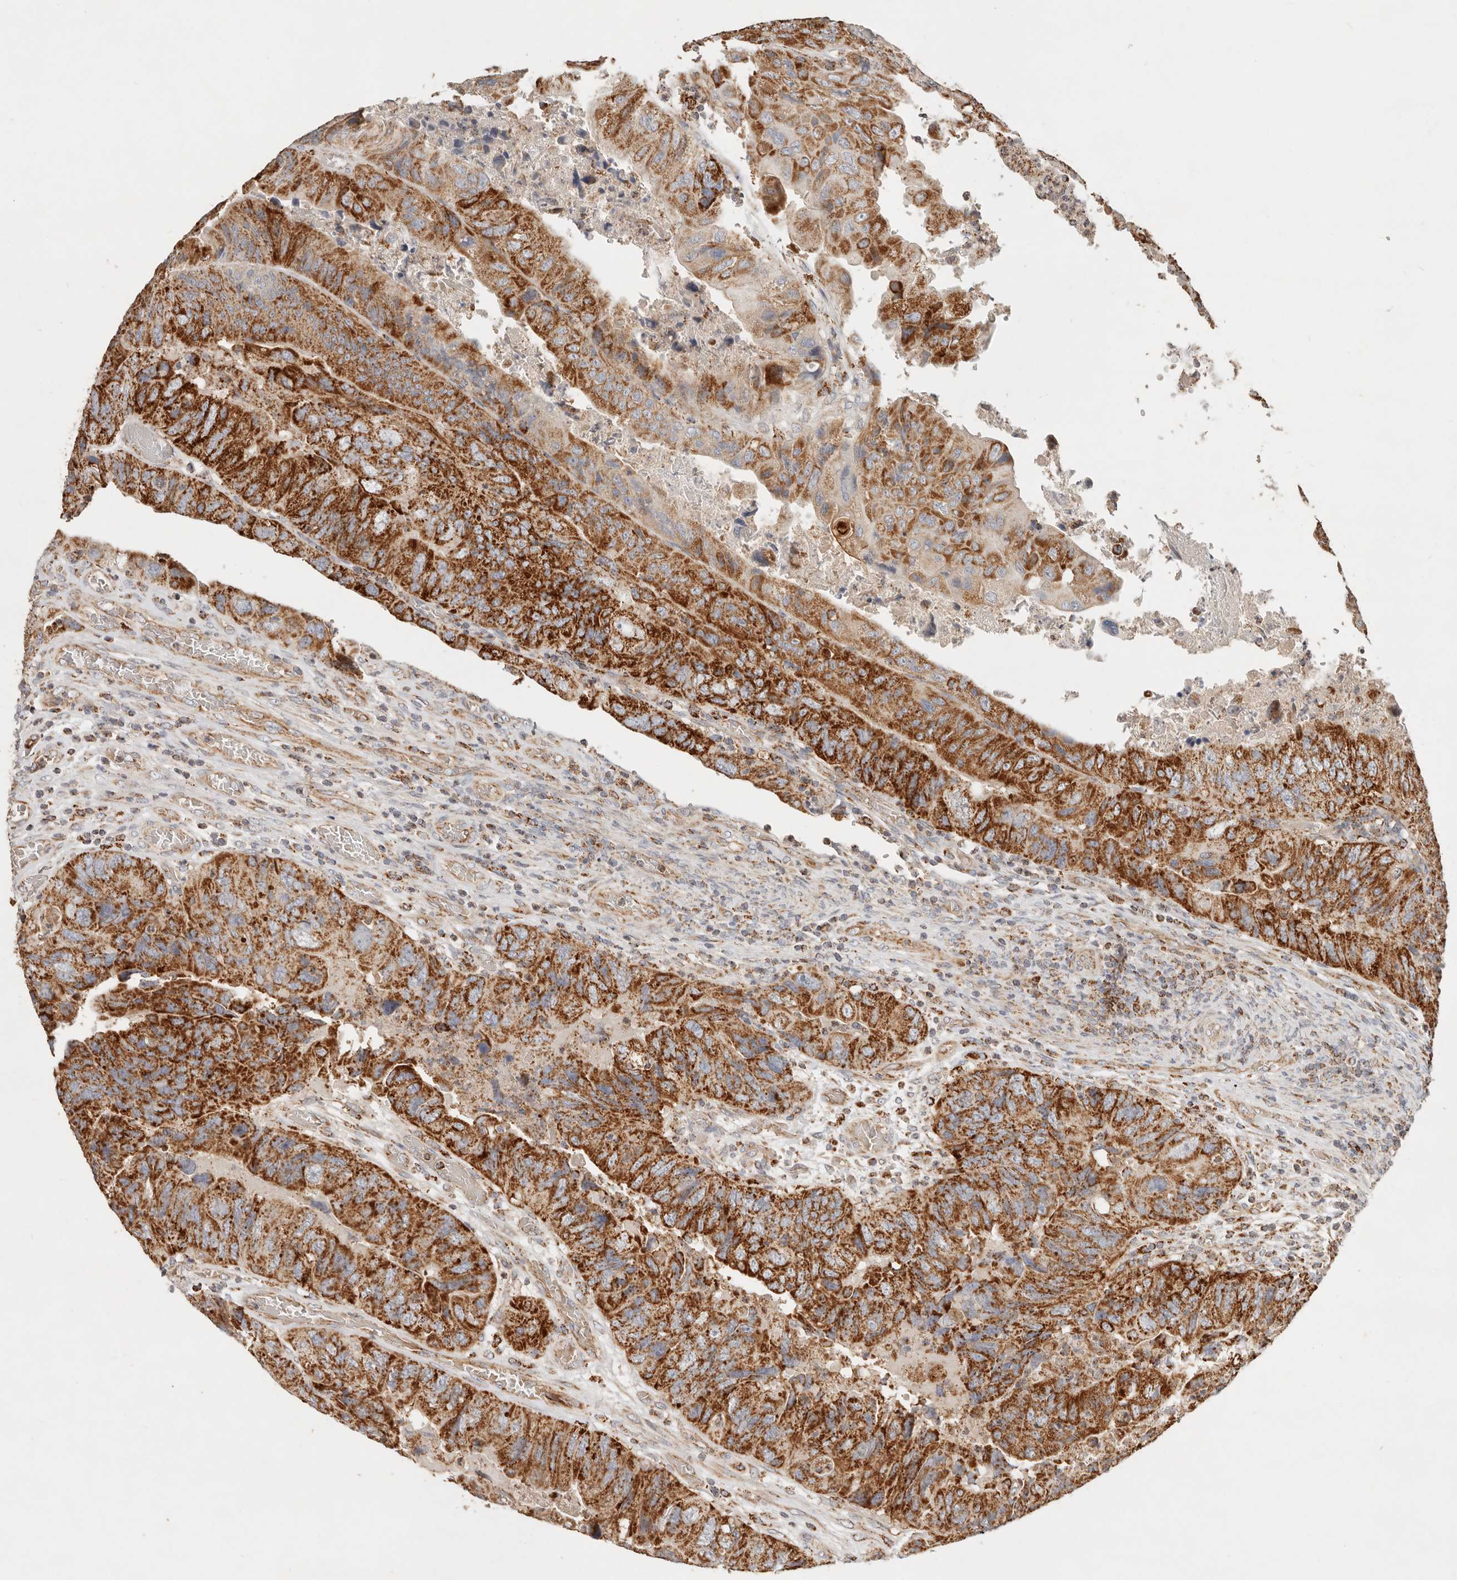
{"staining": {"intensity": "strong", "quantity": ">75%", "location": "cytoplasmic/membranous"}, "tissue": "colorectal cancer", "cell_type": "Tumor cells", "image_type": "cancer", "snomed": [{"axis": "morphology", "description": "Adenocarcinoma, NOS"}, {"axis": "topography", "description": "Rectum"}], "caption": "Protein expression analysis of human colorectal cancer reveals strong cytoplasmic/membranous expression in about >75% of tumor cells.", "gene": "ARHGEF10L", "patient": {"sex": "male", "age": 63}}